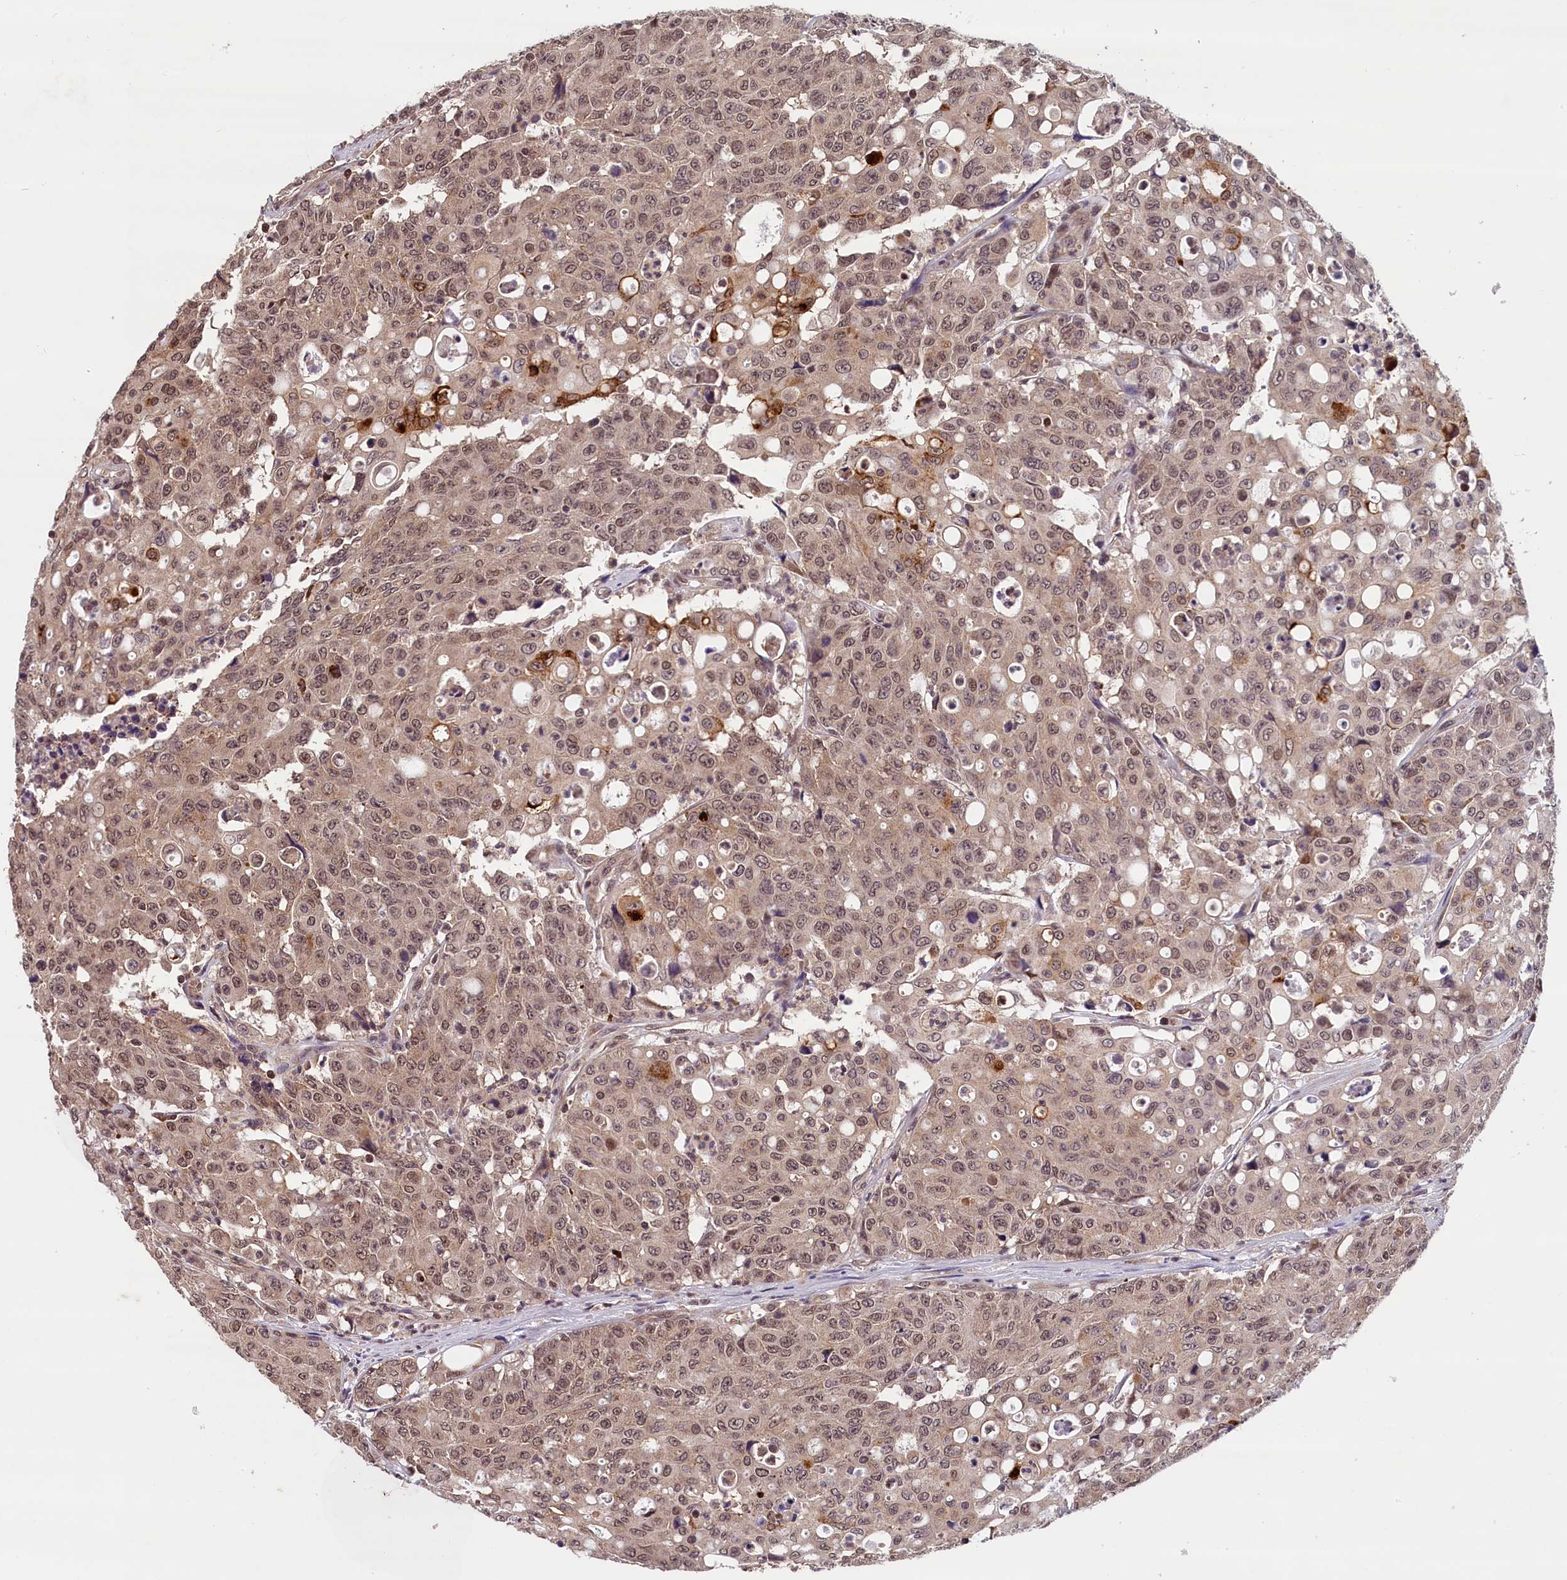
{"staining": {"intensity": "weak", "quantity": ">75%", "location": "cytoplasmic/membranous,nuclear"}, "tissue": "colorectal cancer", "cell_type": "Tumor cells", "image_type": "cancer", "snomed": [{"axis": "morphology", "description": "Adenocarcinoma, NOS"}, {"axis": "topography", "description": "Colon"}], "caption": "A histopathology image of colorectal cancer (adenocarcinoma) stained for a protein demonstrates weak cytoplasmic/membranous and nuclear brown staining in tumor cells. (Stains: DAB (3,3'-diaminobenzidine) in brown, nuclei in blue, Microscopy: brightfield microscopy at high magnification).", "gene": "KCNK6", "patient": {"sex": "male", "age": 51}}